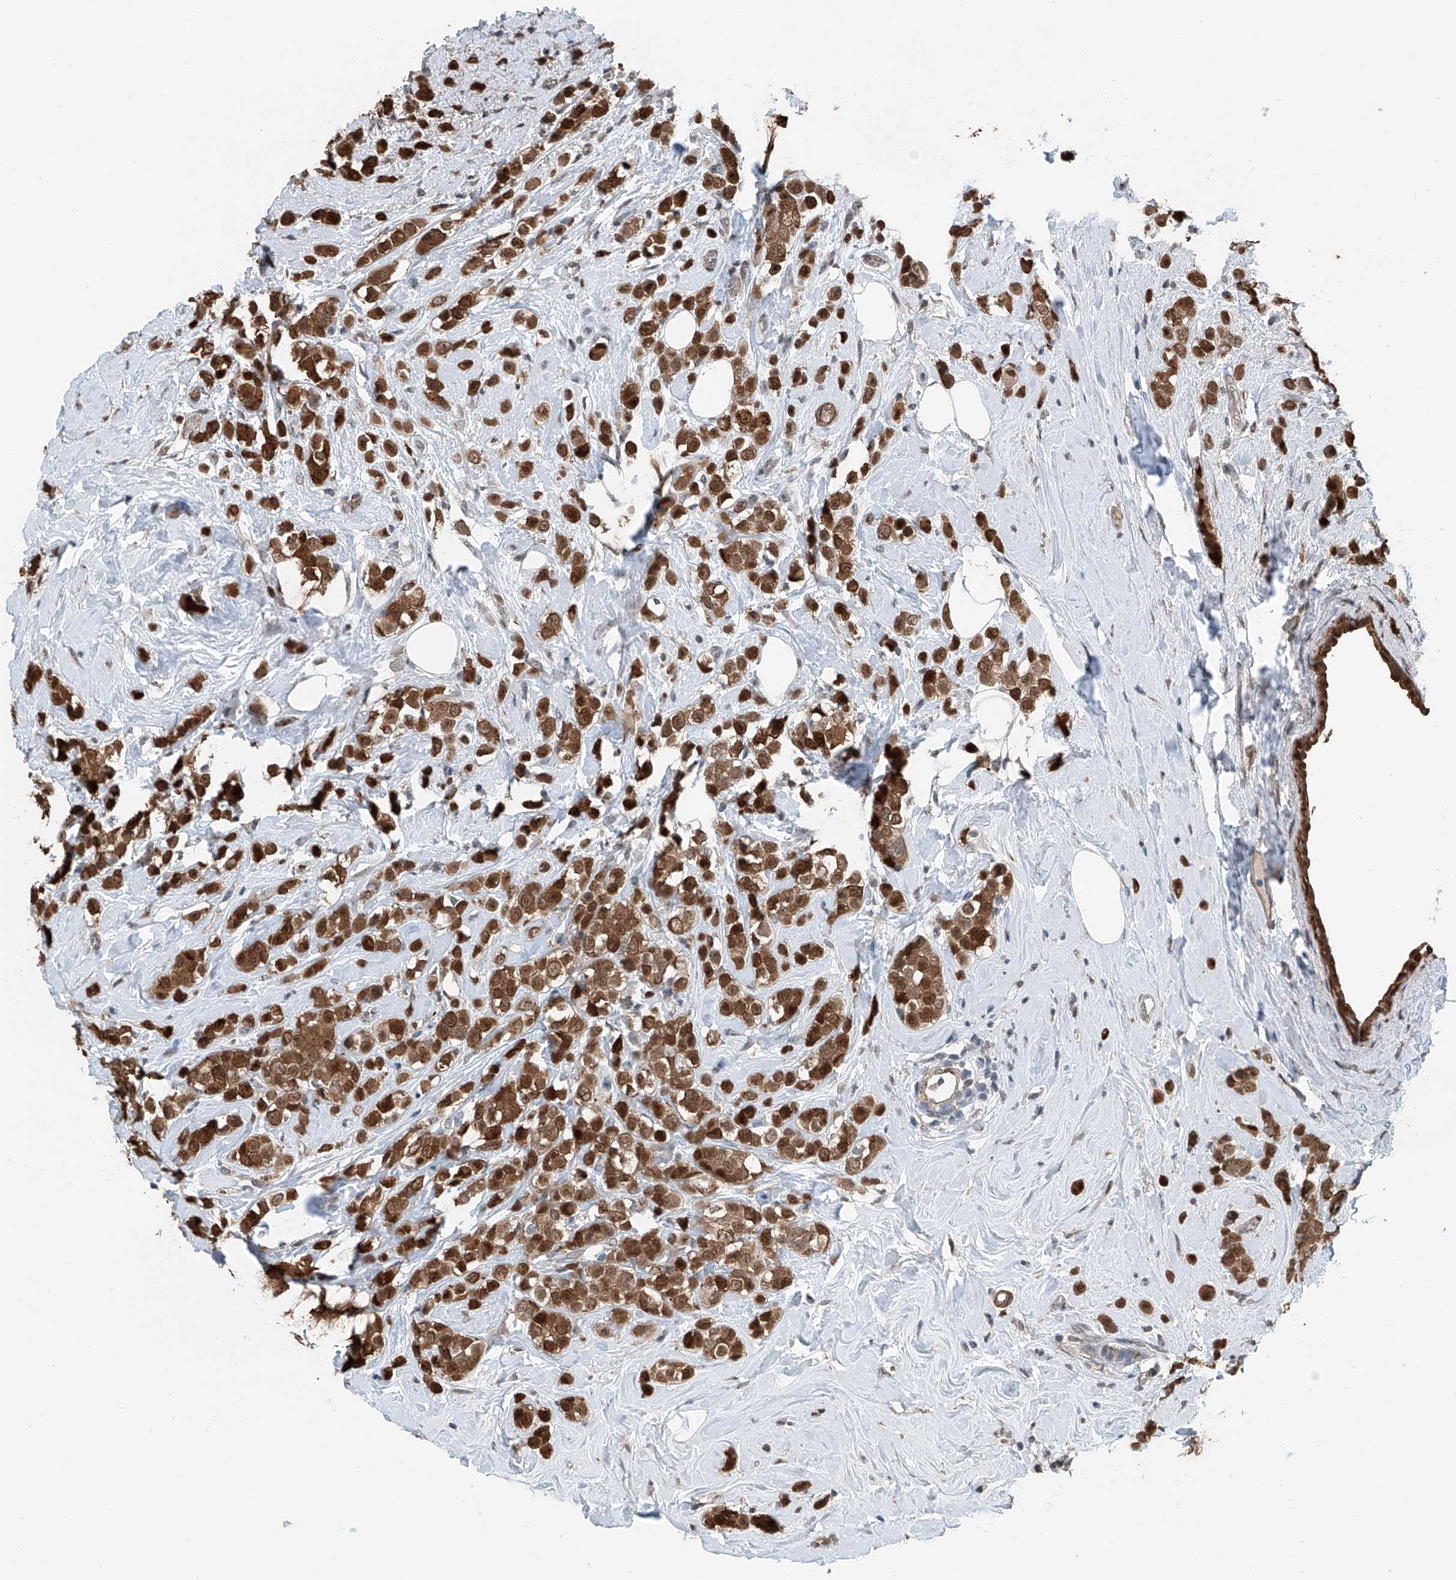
{"staining": {"intensity": "strong", "quantity": ">75%", "location": "cytoplasmic/membranous,nuclear"}, "tissue": "breast cancer", "cell_type": "Tumor cells", "image_type": "cancer", "snomed": [{"axis": "morphology", "description": "Lobular carcinoma"}, {"axis": "topography", "description": "Breast"}], "caption": "Breast lobular carcinoma tissue demonstrates strong cytoplasmic/membranous and nuclear expression in approximately >75% of tumor cells (DAB IHC with brightfield microscopy, high magnification).", "gene": "HSPA6", "patient": {"sex": "female", "age": 47}}